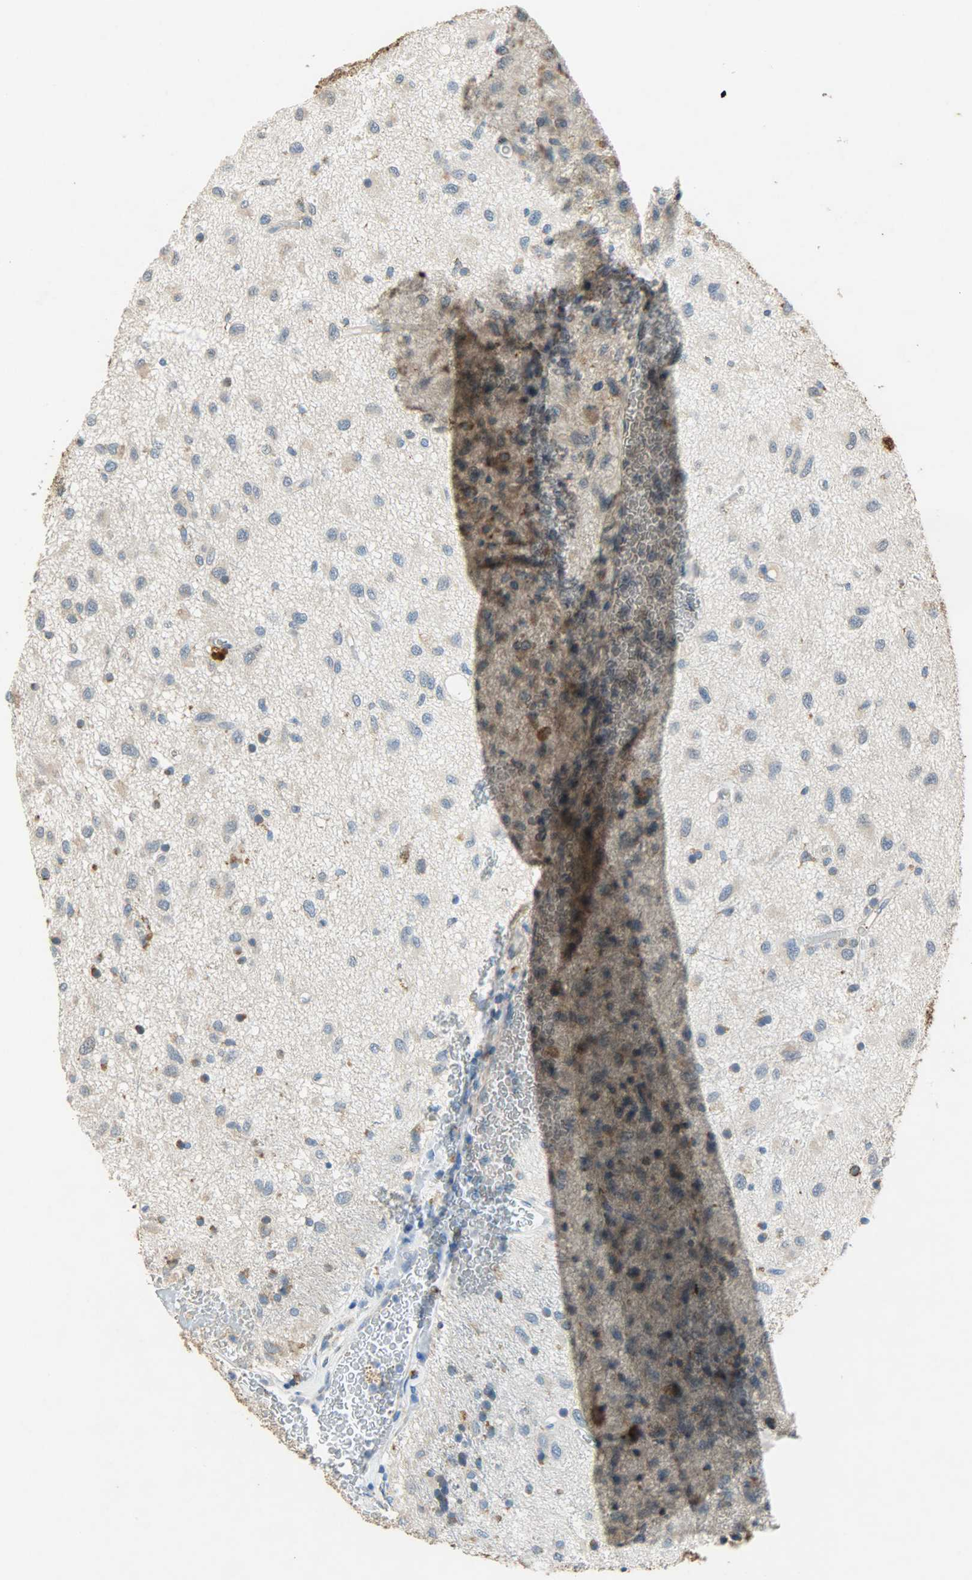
{"staining": {"intensity": "weak", "quantity": ">75%", "location": "cytoplasmic/membranous"}, "tissue": "glioma", "cell_type": "Tumor cells", "image_type": "cancer", "snomed": [{"axis": "morphology", "description": "Glioma, malignant, Low grade"}, {"axis": "topography", "description": "Brain"}], "caption": "This is a photomicrograph of immunohistochemistry staining of glioma, which shows weak staining in the cytoplasmic/membranous of tumor cells.", "gene": "HSPA5", "patient": {"sex": "male", "age": 77}}